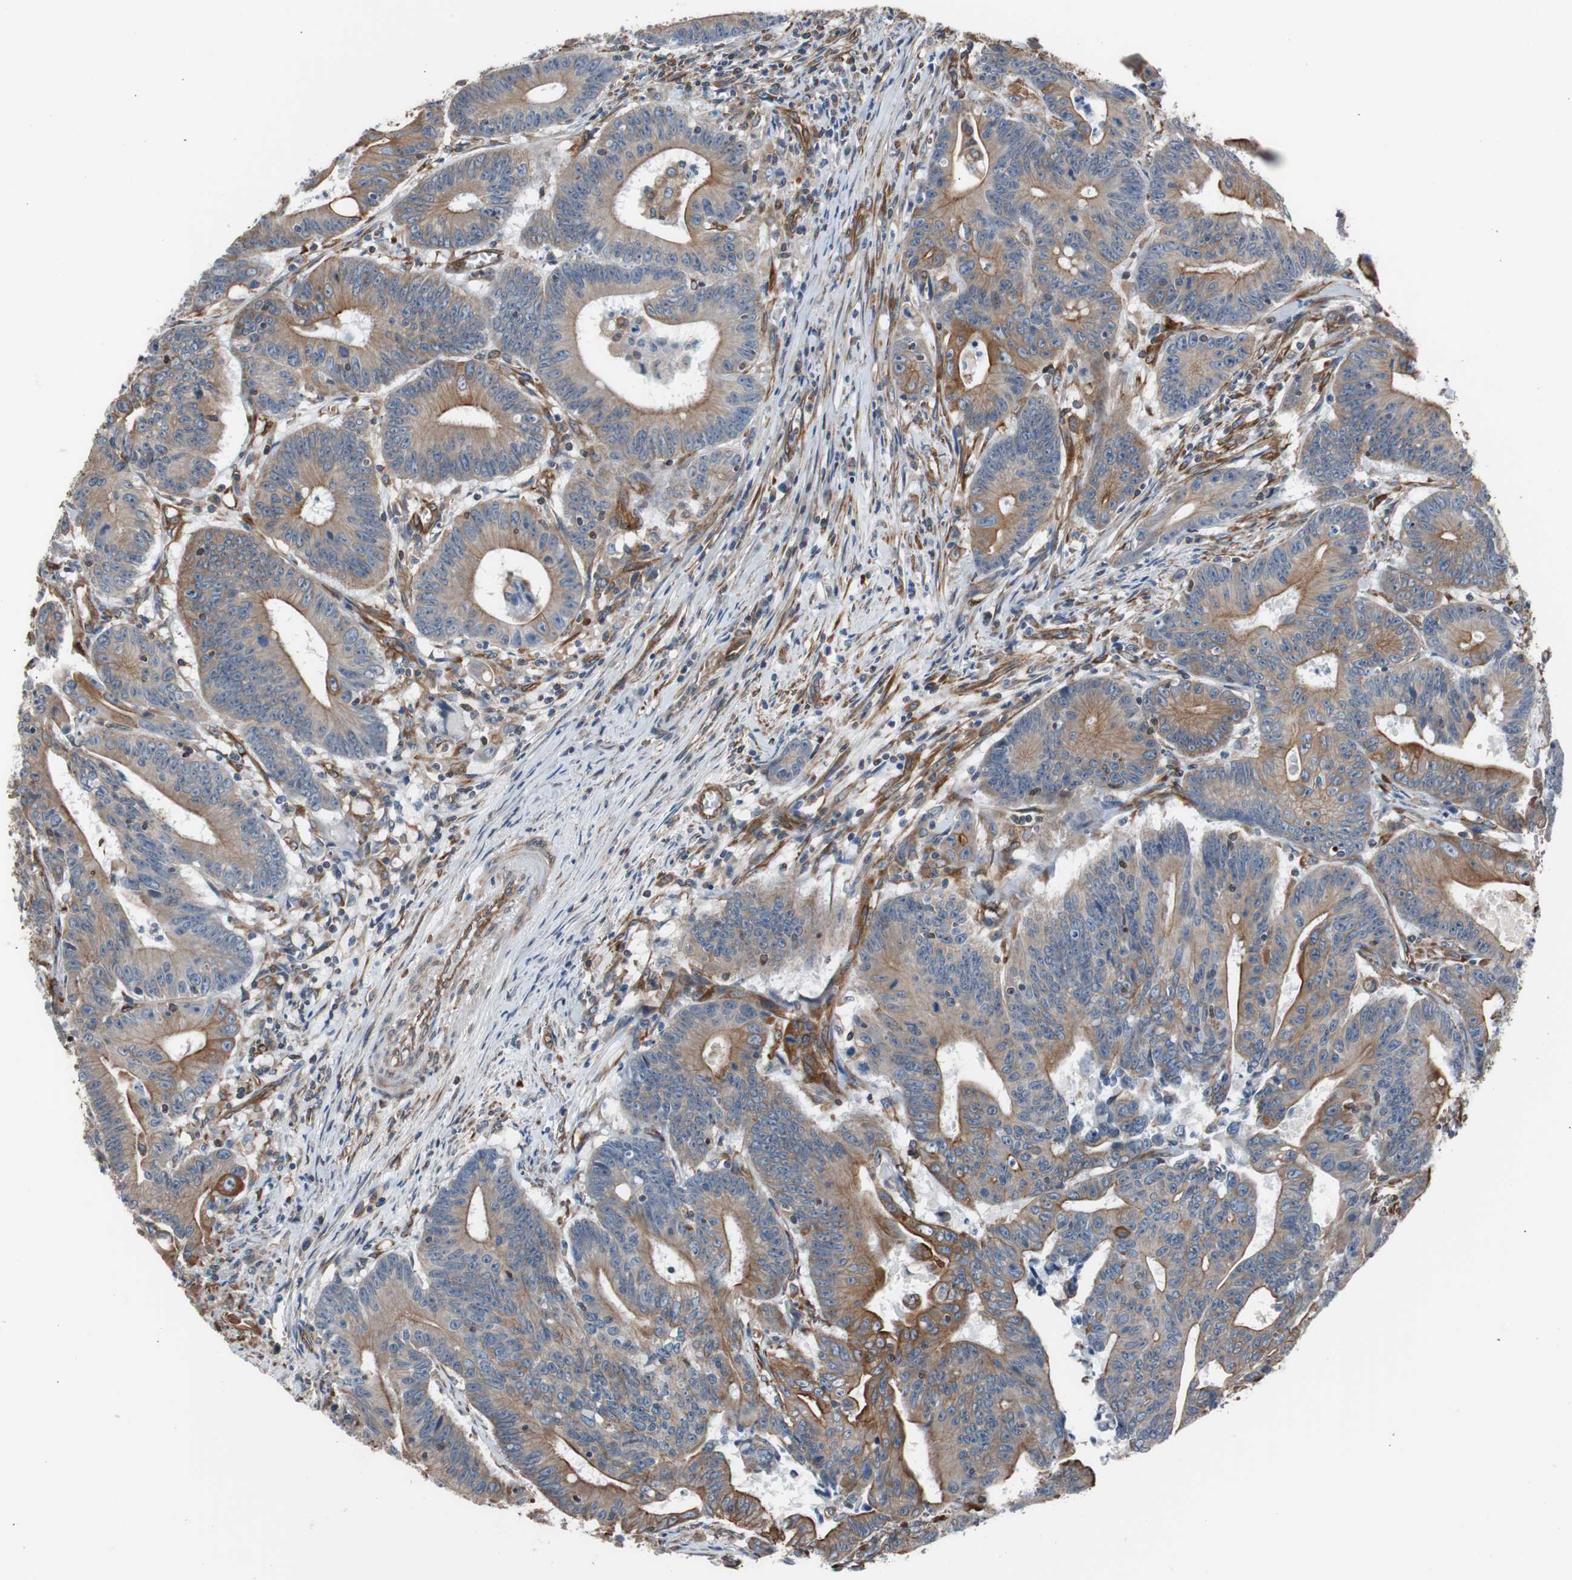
{"staining": {"intensity": "moderate", "quantity": "25%-75%", "location": "cytoplasmic/membranous"}, "tissue": "colorectal cancer", "cell_type": "Tumor cells", "image_type": "cancer", "snomed": [{"axis": "morphology", "description": "Adenocarcinoma, NOS"}, {"axis": "topography", "description": "Colon"}], "caption": "Immunohistochemistry (IHC) of colorectal adenocarcinoma displays medium levels of moderate cytoplasmic/membranous expression in about 25%-75% of tumor cells.", "gene": "KIF3B", "patient": {"sex": "male", "age": 45}}